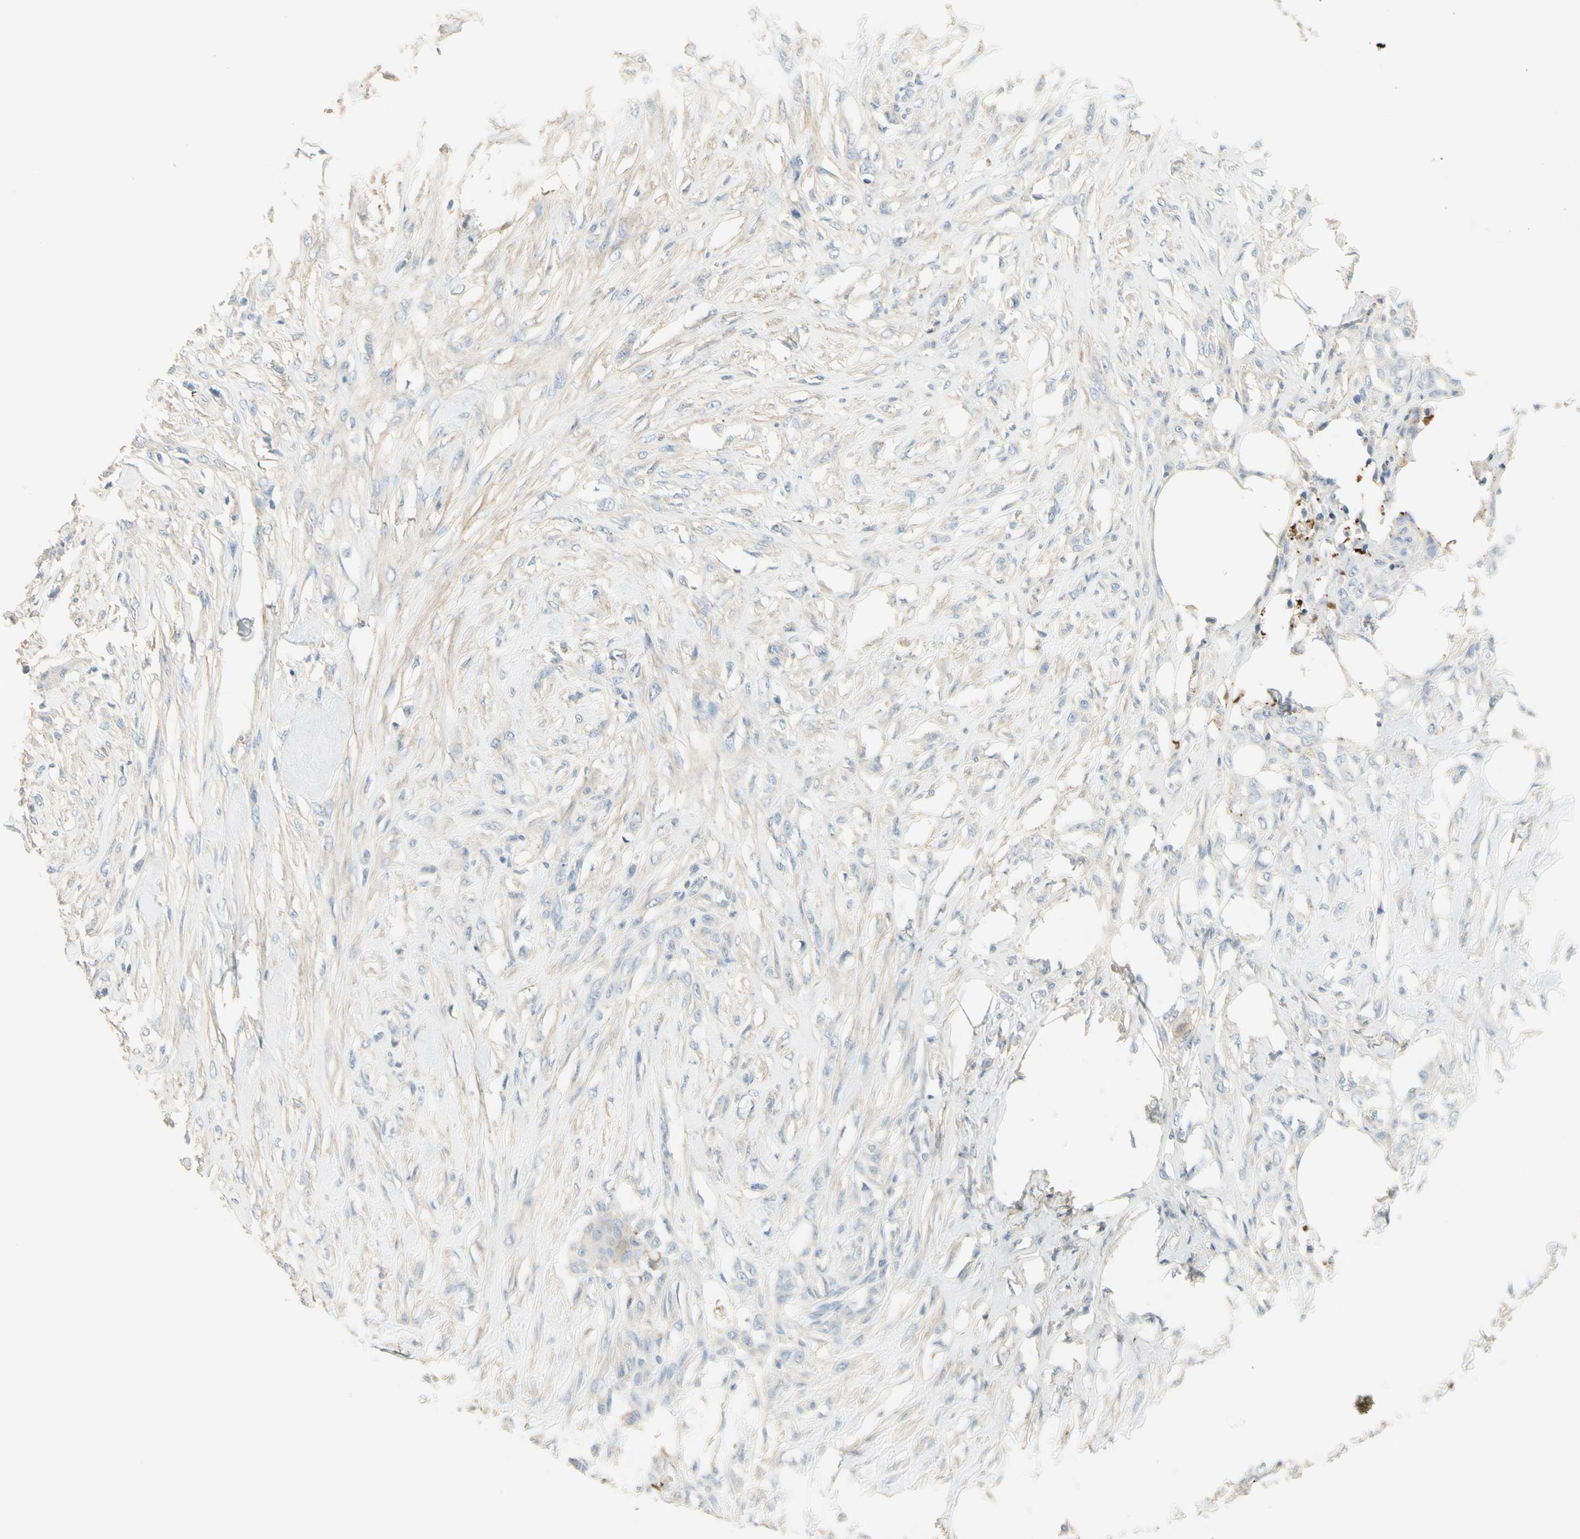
{"staining": {"intensity": "moderate", "quantity": "25%-75%", "location": "cytoplasmic/membranous"}, "tissue": "skin cancer", "cell_type": "Tumor cells", "image_type": "cancer", "snomed": [{"axis": "morphology", "description": "Squamous cell carcinoma, NOS"}, {"axis": "topography", "description": "Skin"}], "caption": "Skin squamous cell carcinoma tissue demonstrates moderate cytoplasmic/membranous positivity in about 25%-75% of tumor cells, visualized by immunohistochemistry. The protein is stained brown, and the nuclei are stained in blue (DAB IHC with brightfield microscopy, high magnification).", "gene": "NECTIN4", "patient": {"sex": "female", "age": 59}}